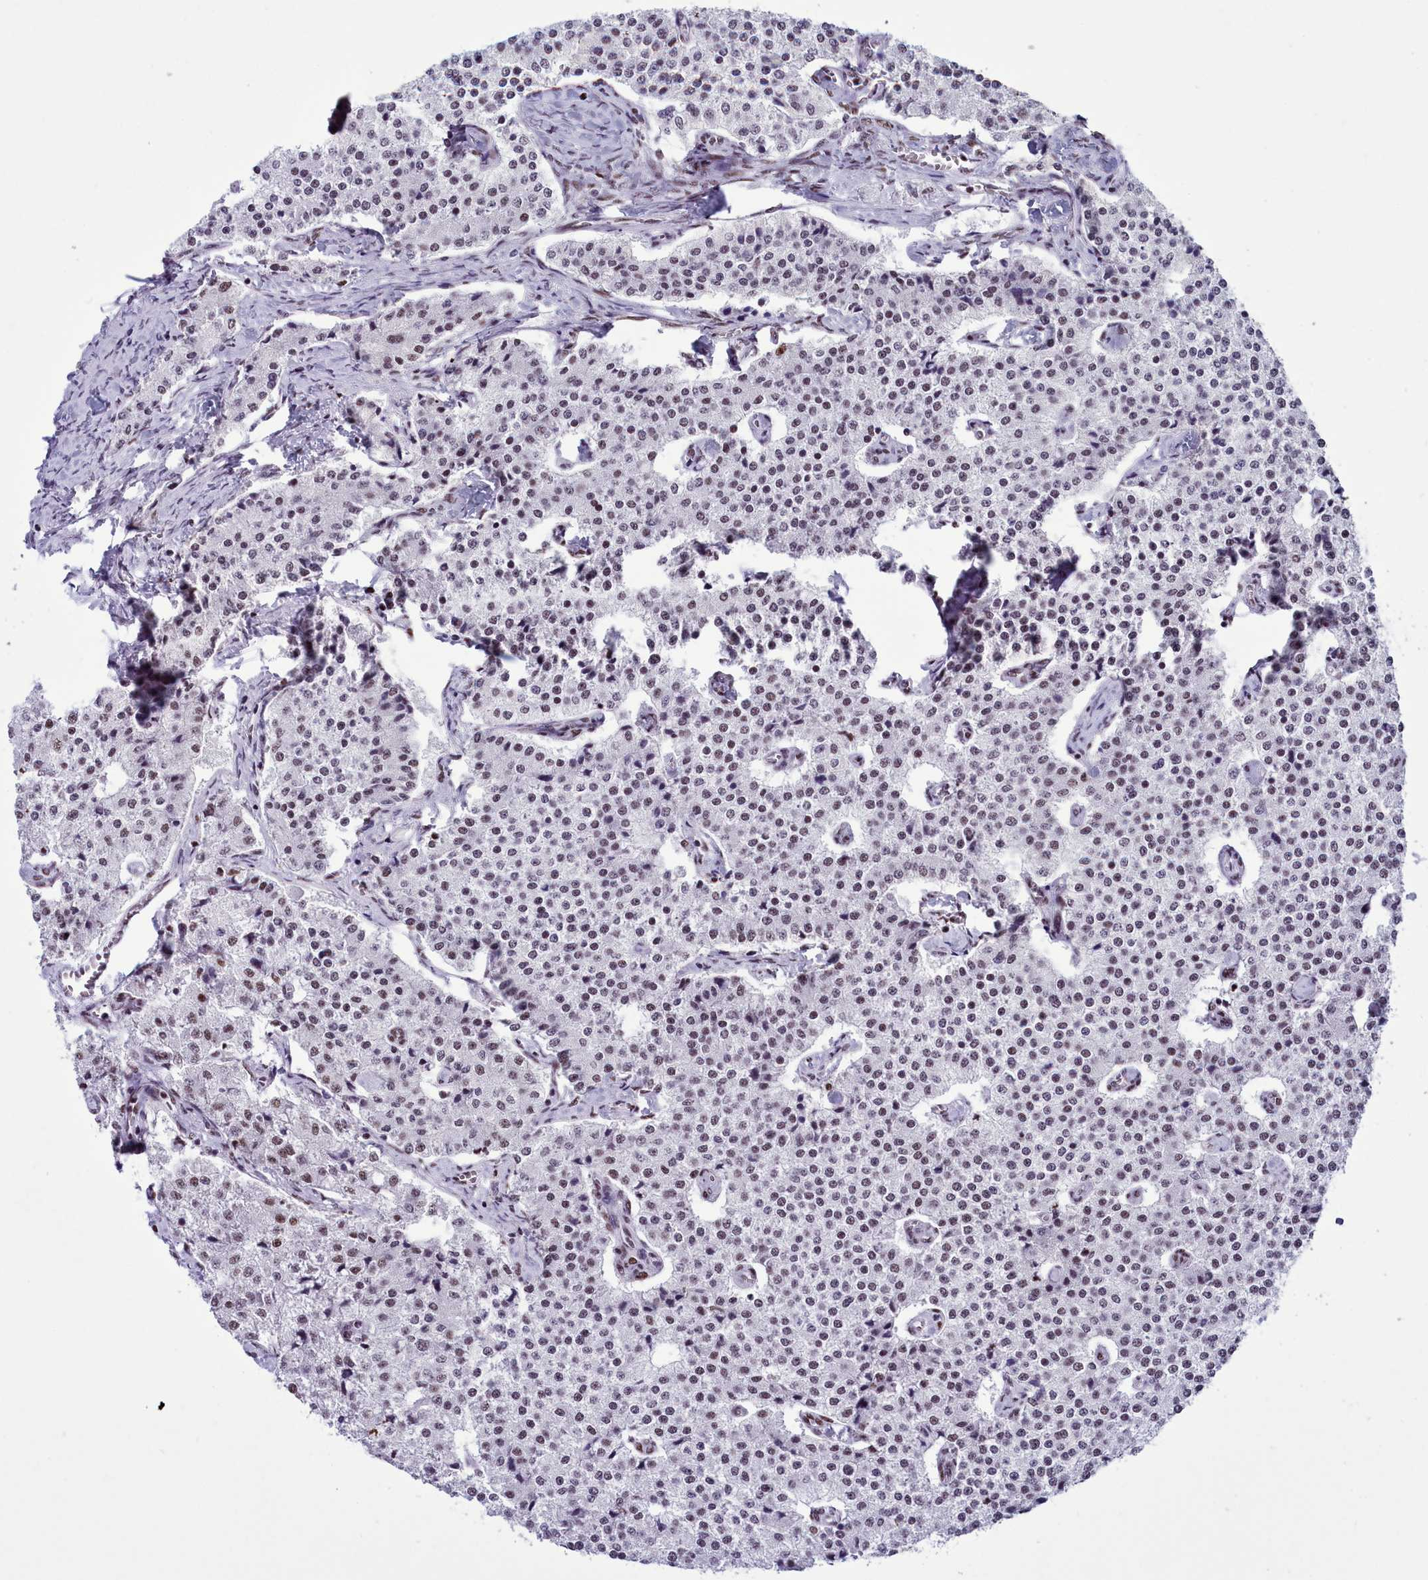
{"staining": {"intensity": "negative", "quantity": "none", "location": "none"}, "tissue": "carcinoid", "cell_type": "Tumor cells", "image_type": "cancer", "snomed": [{"axis": "morphology", "description": "Carcinoid, malignant, NOS"}, {"axis": "topography", "description": "Colon"}], "caption": "Tumor cells are negative for brown protein staining in carcinoid.", "gene": "RALY", "patient": {"sex": "female", "age": 52}}